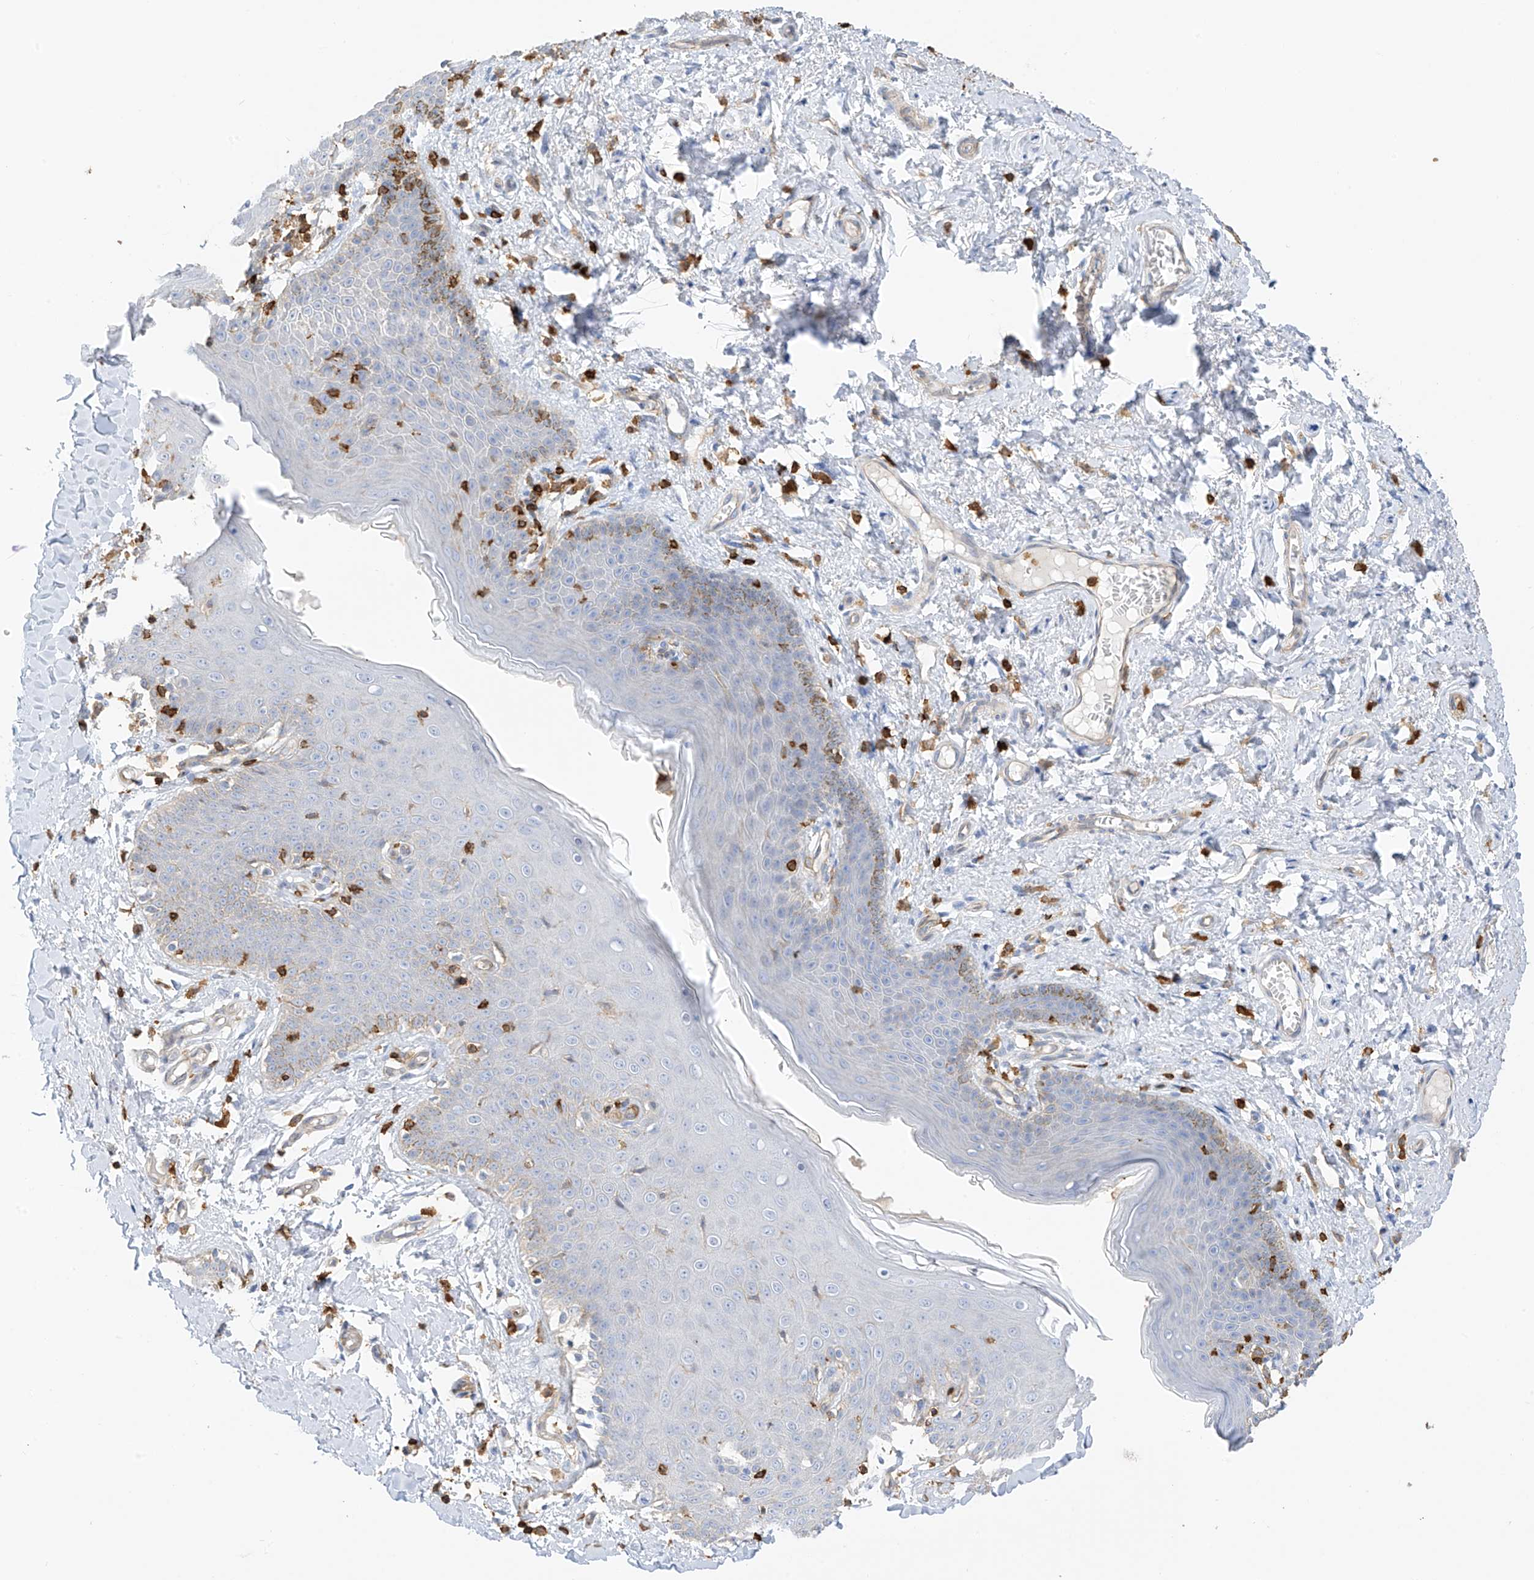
{"staining": {"intensity": "weak", "quantity": "<25%", "location": "cytoplasmic/membranous"}, "tissue": "skin", "cell_type": "Epidermal cells", "image_type": "normal", "snomed": [{"axis": "morphology", "description": "Normal tissue, NOS"}, {"axis": "topography", "description": "Vulva"}], "caption": "IHC histopathology image of normal skin: skin stained with DAB demonstrates no significant protein staining in epidermal cells.", "gene": "ARHGAP25", "patient": {"sex": "female", "age": 66}}